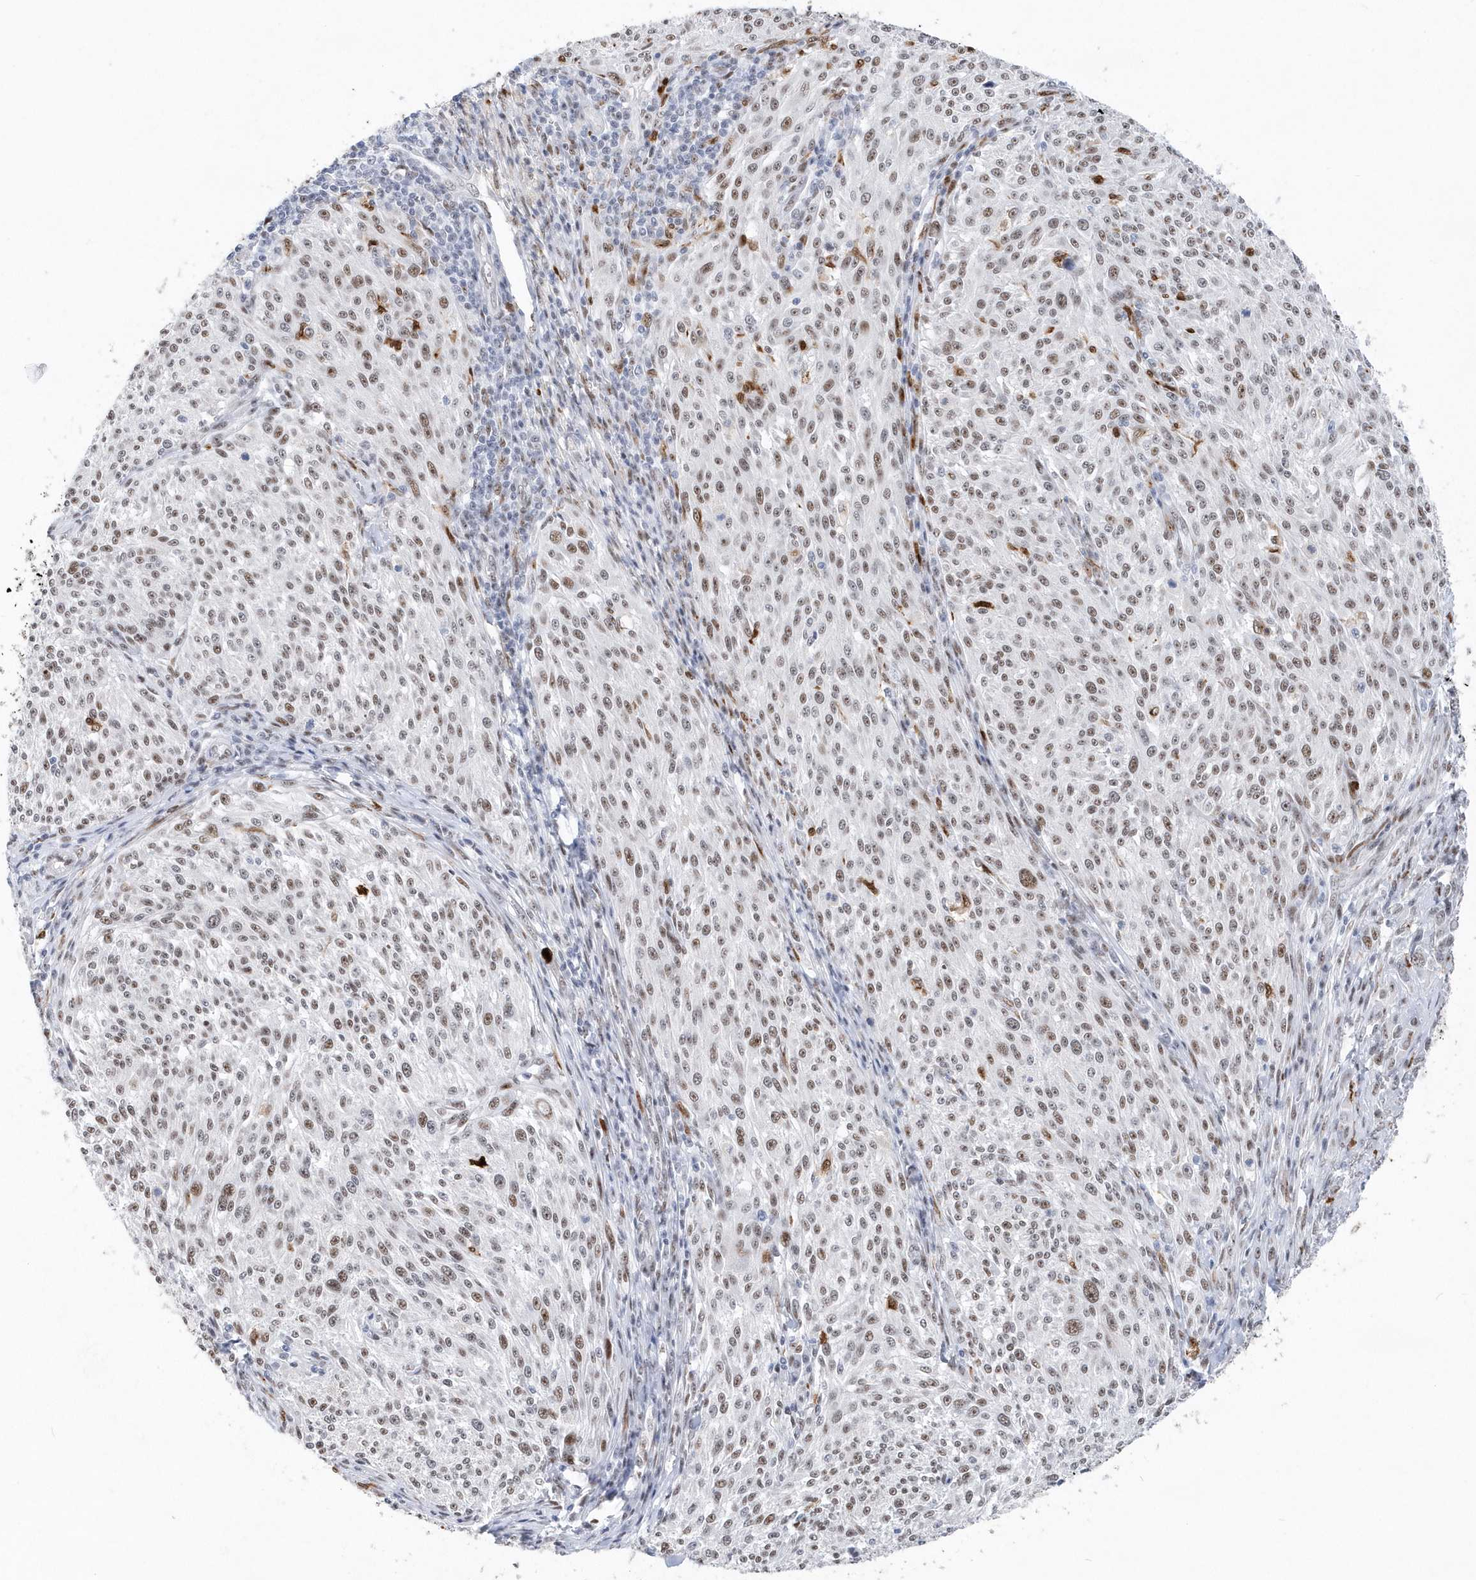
{"staining": {"intensity": "moderate", "quantity": "25%-75%", "location": "nuclear"}, "tissue": "melanoma", "cell_type": "Tumor cells", "image_type": "cancer", "snomed": [{"axis": "morphology", "description": "Malignant melanoma, NOS"}, {"axis": "topography", "description": "Skin of trunk"}], "caption": "Immunohistochemical staining of human malignant melanoma shows medium levels of moderate nuclear expression in about 25%-75% of tumor cells. (brown staining indicates protein expression, while blue staining denotes nuclei).", "gene": "RPP30", "patient": {"sex": "male", "age": 71}}